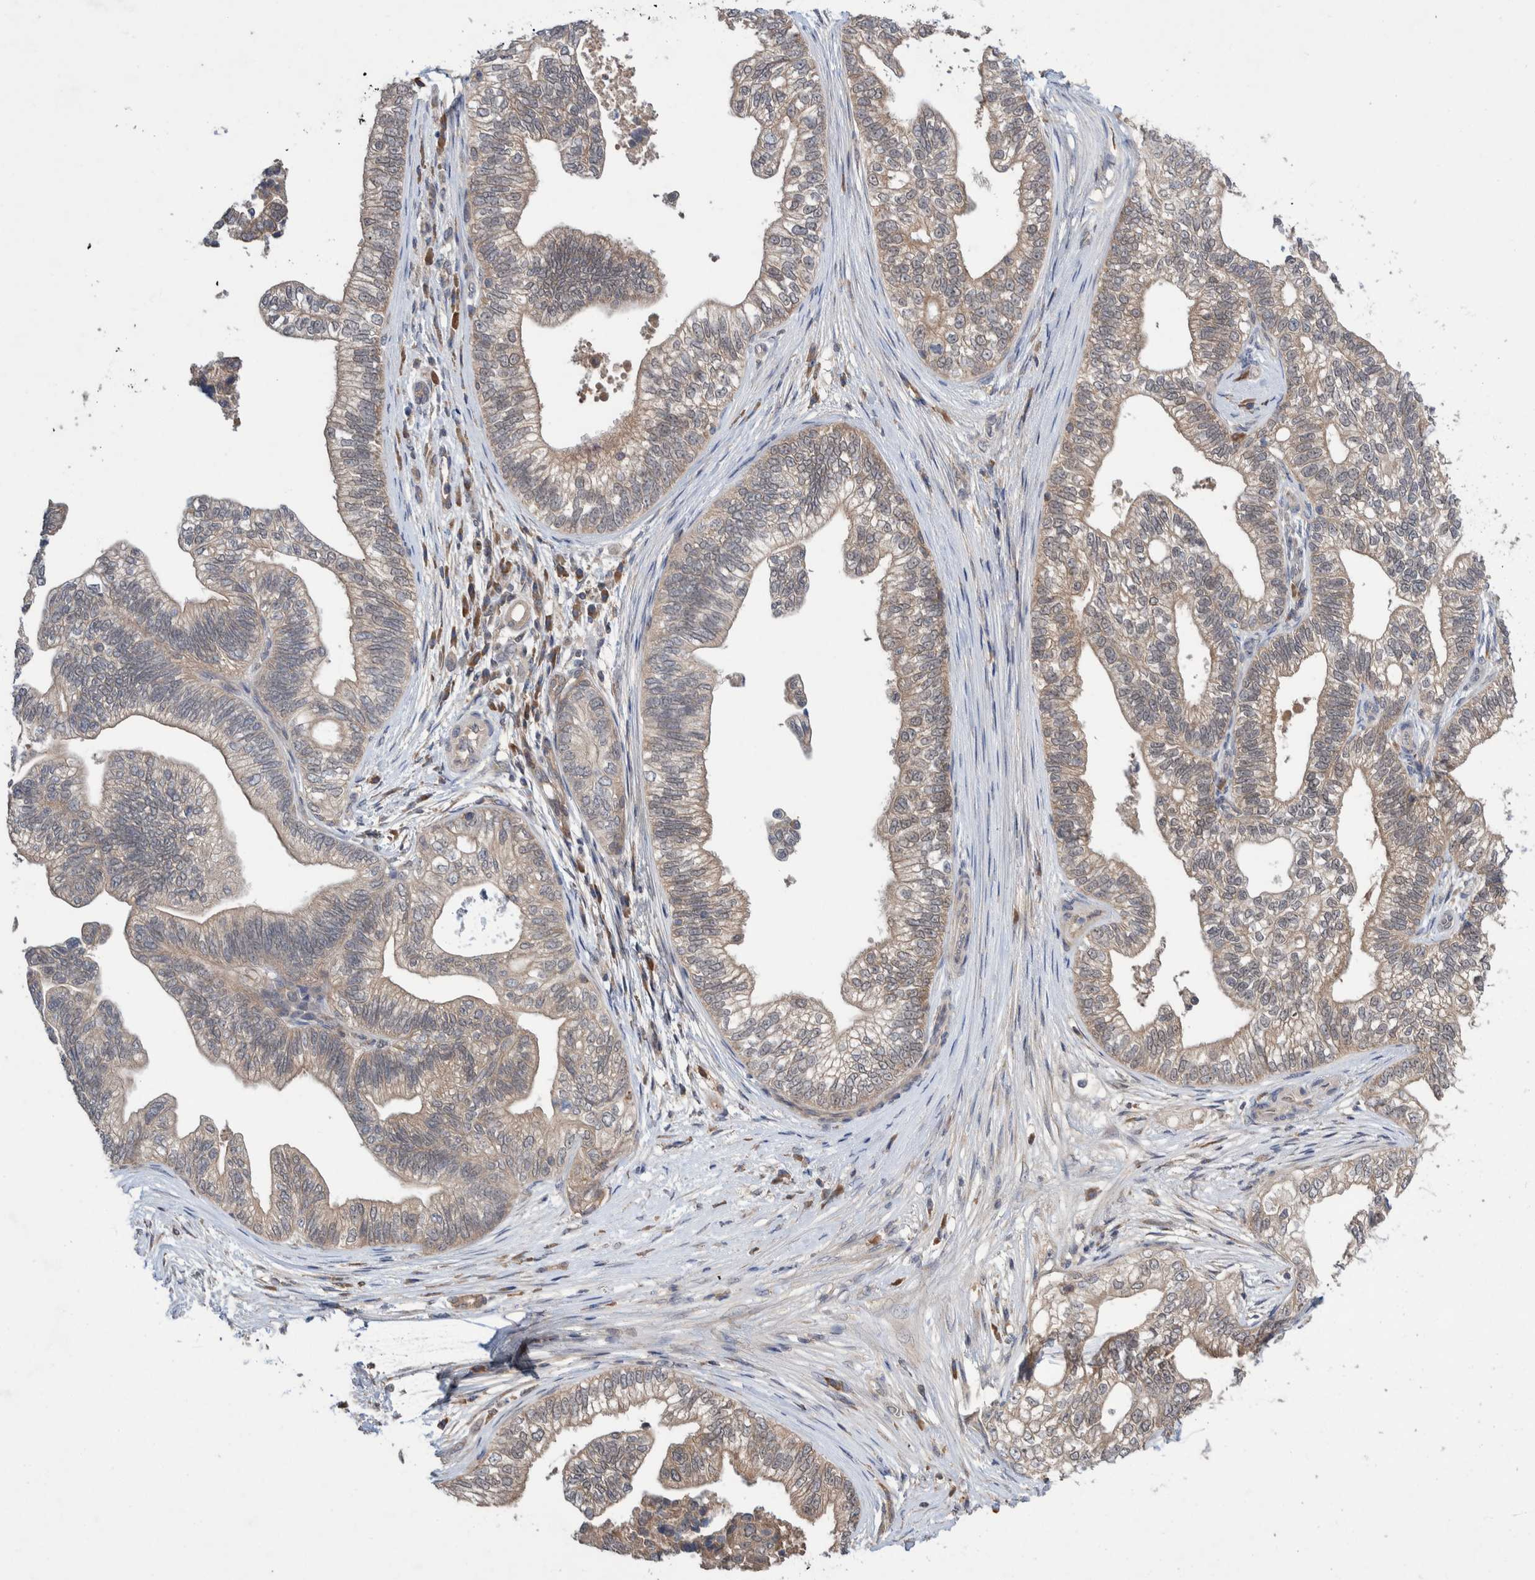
{"staining": {"intensity": "moderate", "quantity": "25%-75%", "location": "cytoplasmic/membranous"}, "tissue": "pancreatic cancer", "cell_type": "Tumor cells", "image_type": "cancer", "snomed": [{"axis": "morphology", "description": "Adenocarcinoma, NOS"}, {"axis": "topography", "description": "Pancreas"}], "caption": "Immunohistochemical staining of human adenocarcinoma (pancreatic) displays medium levels of moderate cytoplasmic/membranous expression in about 25%-75% of tumor cells.", "gene": "PLPBP", "patient": {"sex": "male", "age": 72}}